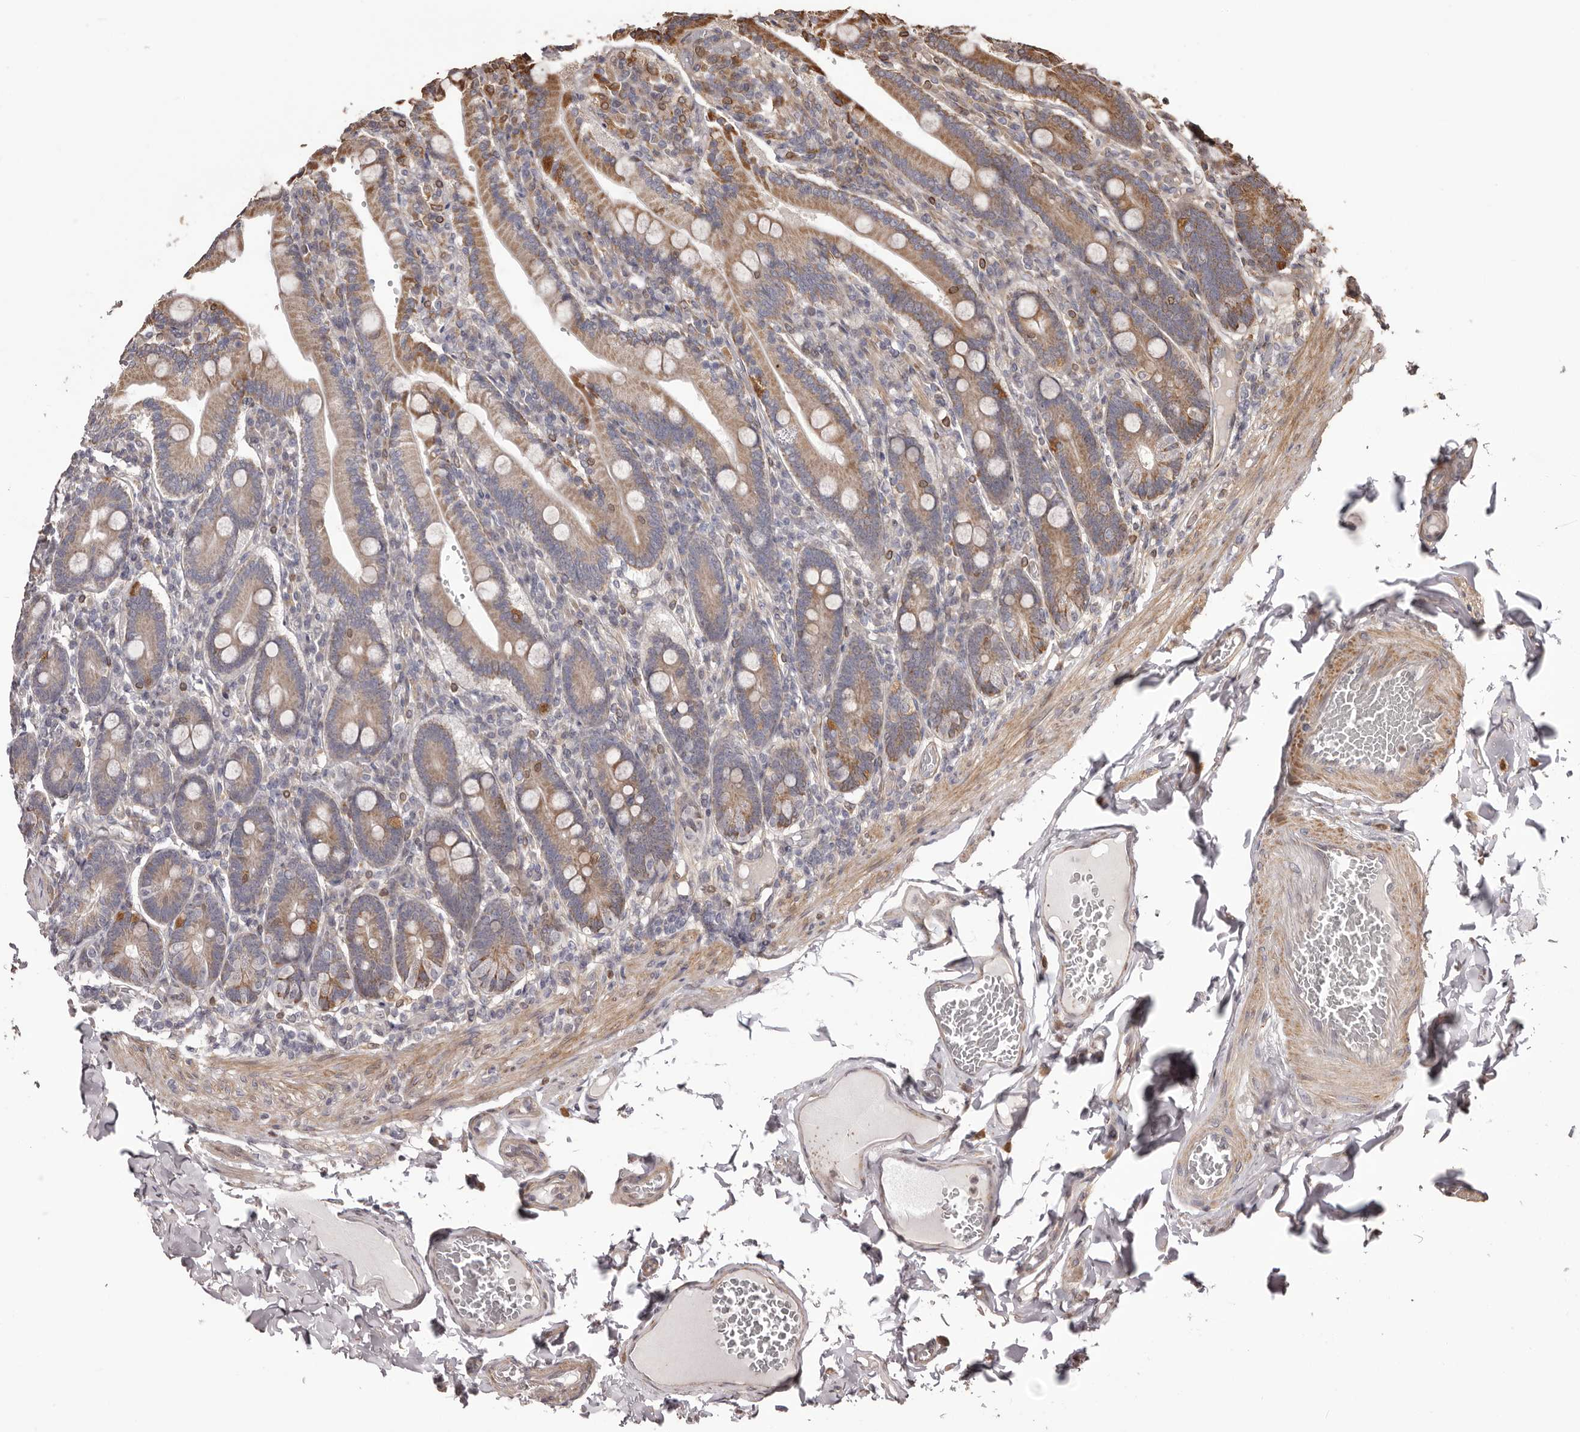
{"staining": {"intensity": "strong", "quantity": "25%-75%", "location": "cytoplasmic/membranous"}, "tissue": "duodenum", "cell_type": "Glandular cells", "image_type": "normal", "snomed": [{"axis": "morphology", "description": "Normal tissue, NOS"}, {"axis": "topography", "description": "Duodenum"}], "caption": "Immunohistochemistry (DAB) staining of unremarkable duodenum displays strong cytoplasmic/membranous protein staining in approximately 25%-75% of glandular cells.", "gene": "ZCCHC7", "patient": {"sex": "female", "age": 62}}